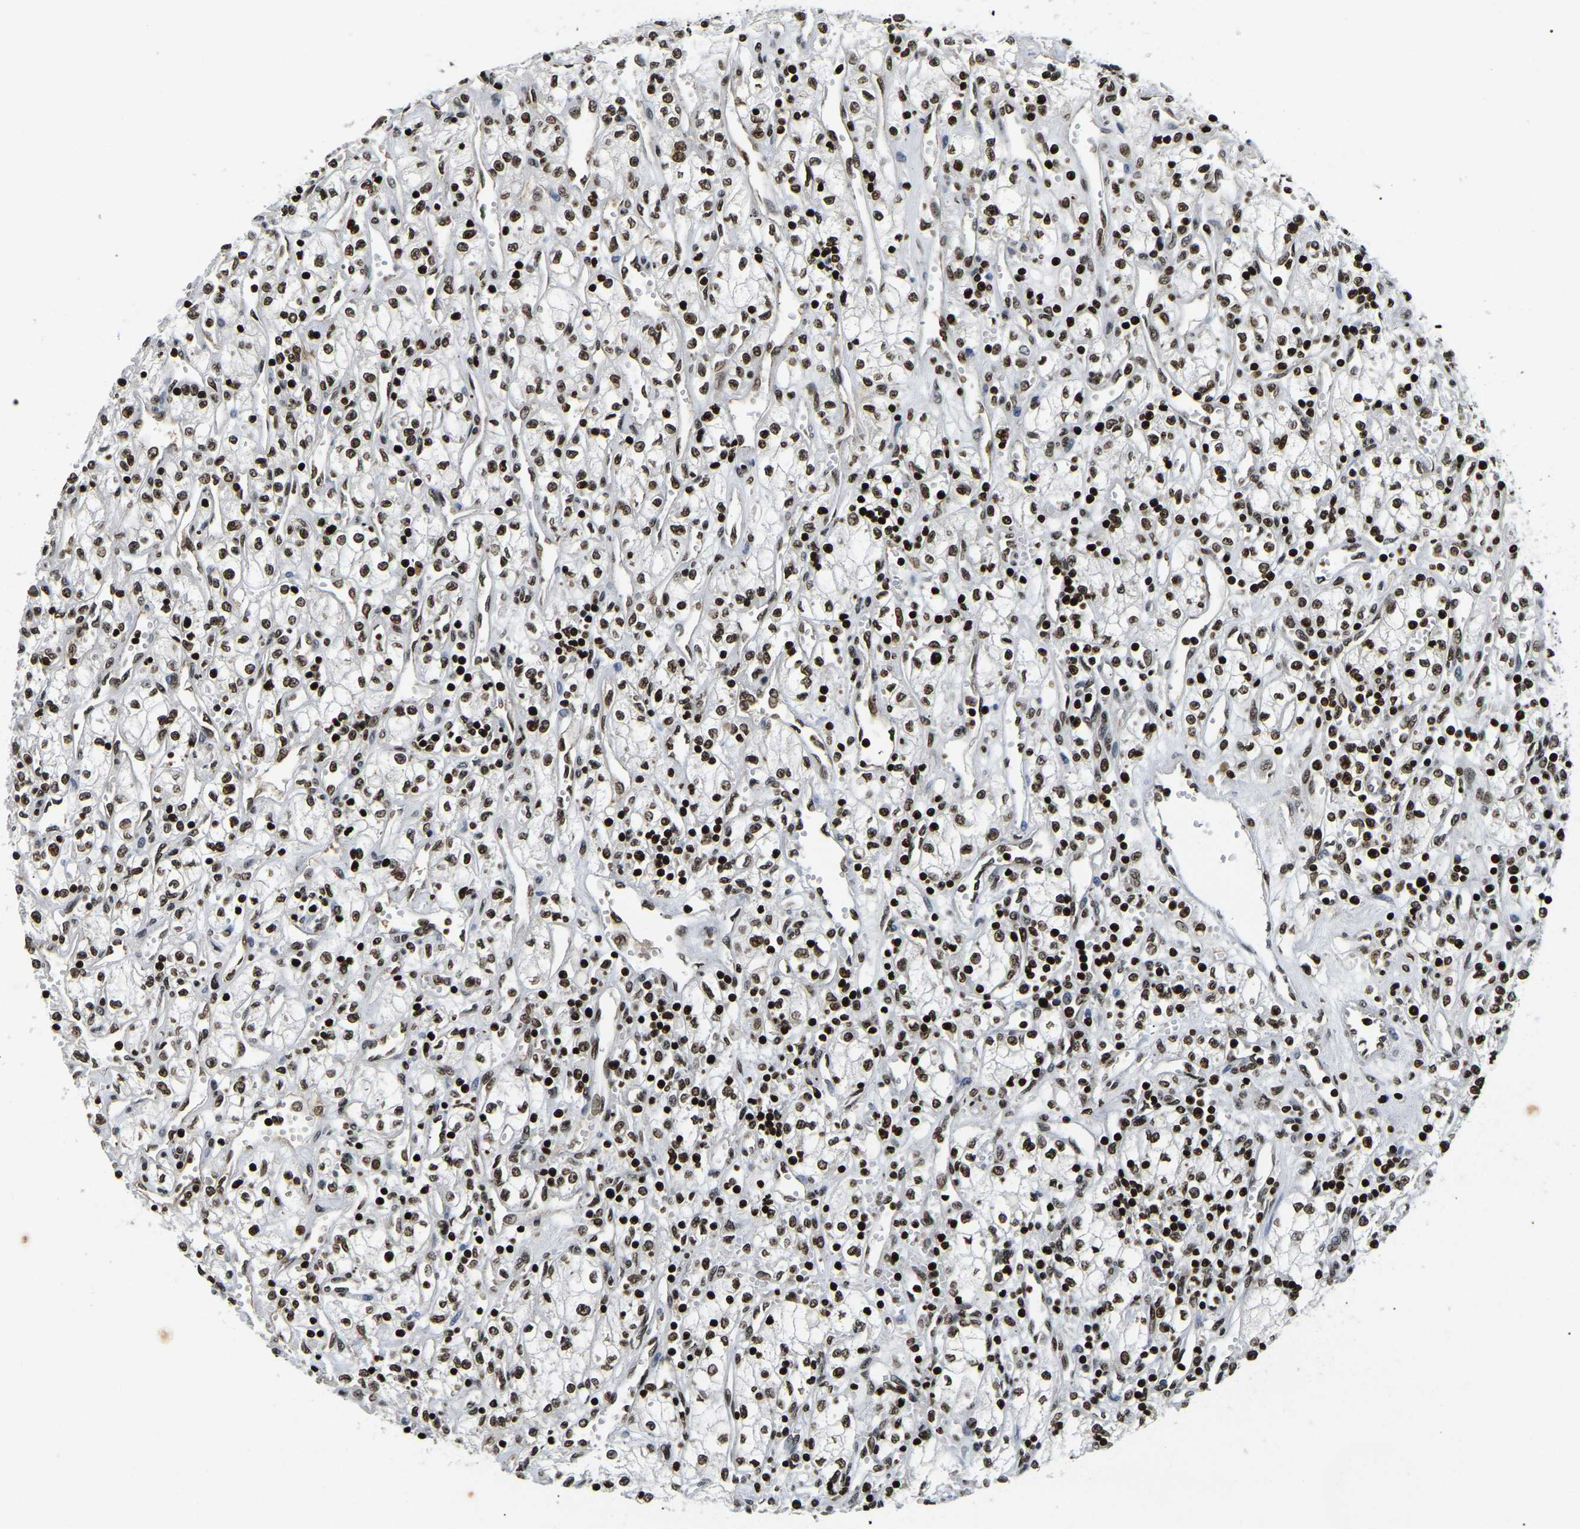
{"staining": {"intensity": "moderate", "quantity": ">75%", "location": "nuclear"}, "tissue": "renal cancer", "cell_type": "Tumor cells", "image_type": "cancer", "snomed": [{"axis": "morphology", "description": "Adenocarcinoma, NOS"}, {"axis": "topography", "description": "Kidney"}], "caption": "Protein expression analysis of renal adenocarcinoma demonstrates moderate nuclear expression in approximately >75% of tumor cells.", "gene": "LRRC61", "patient": {"sex": "male", "age": 59}}